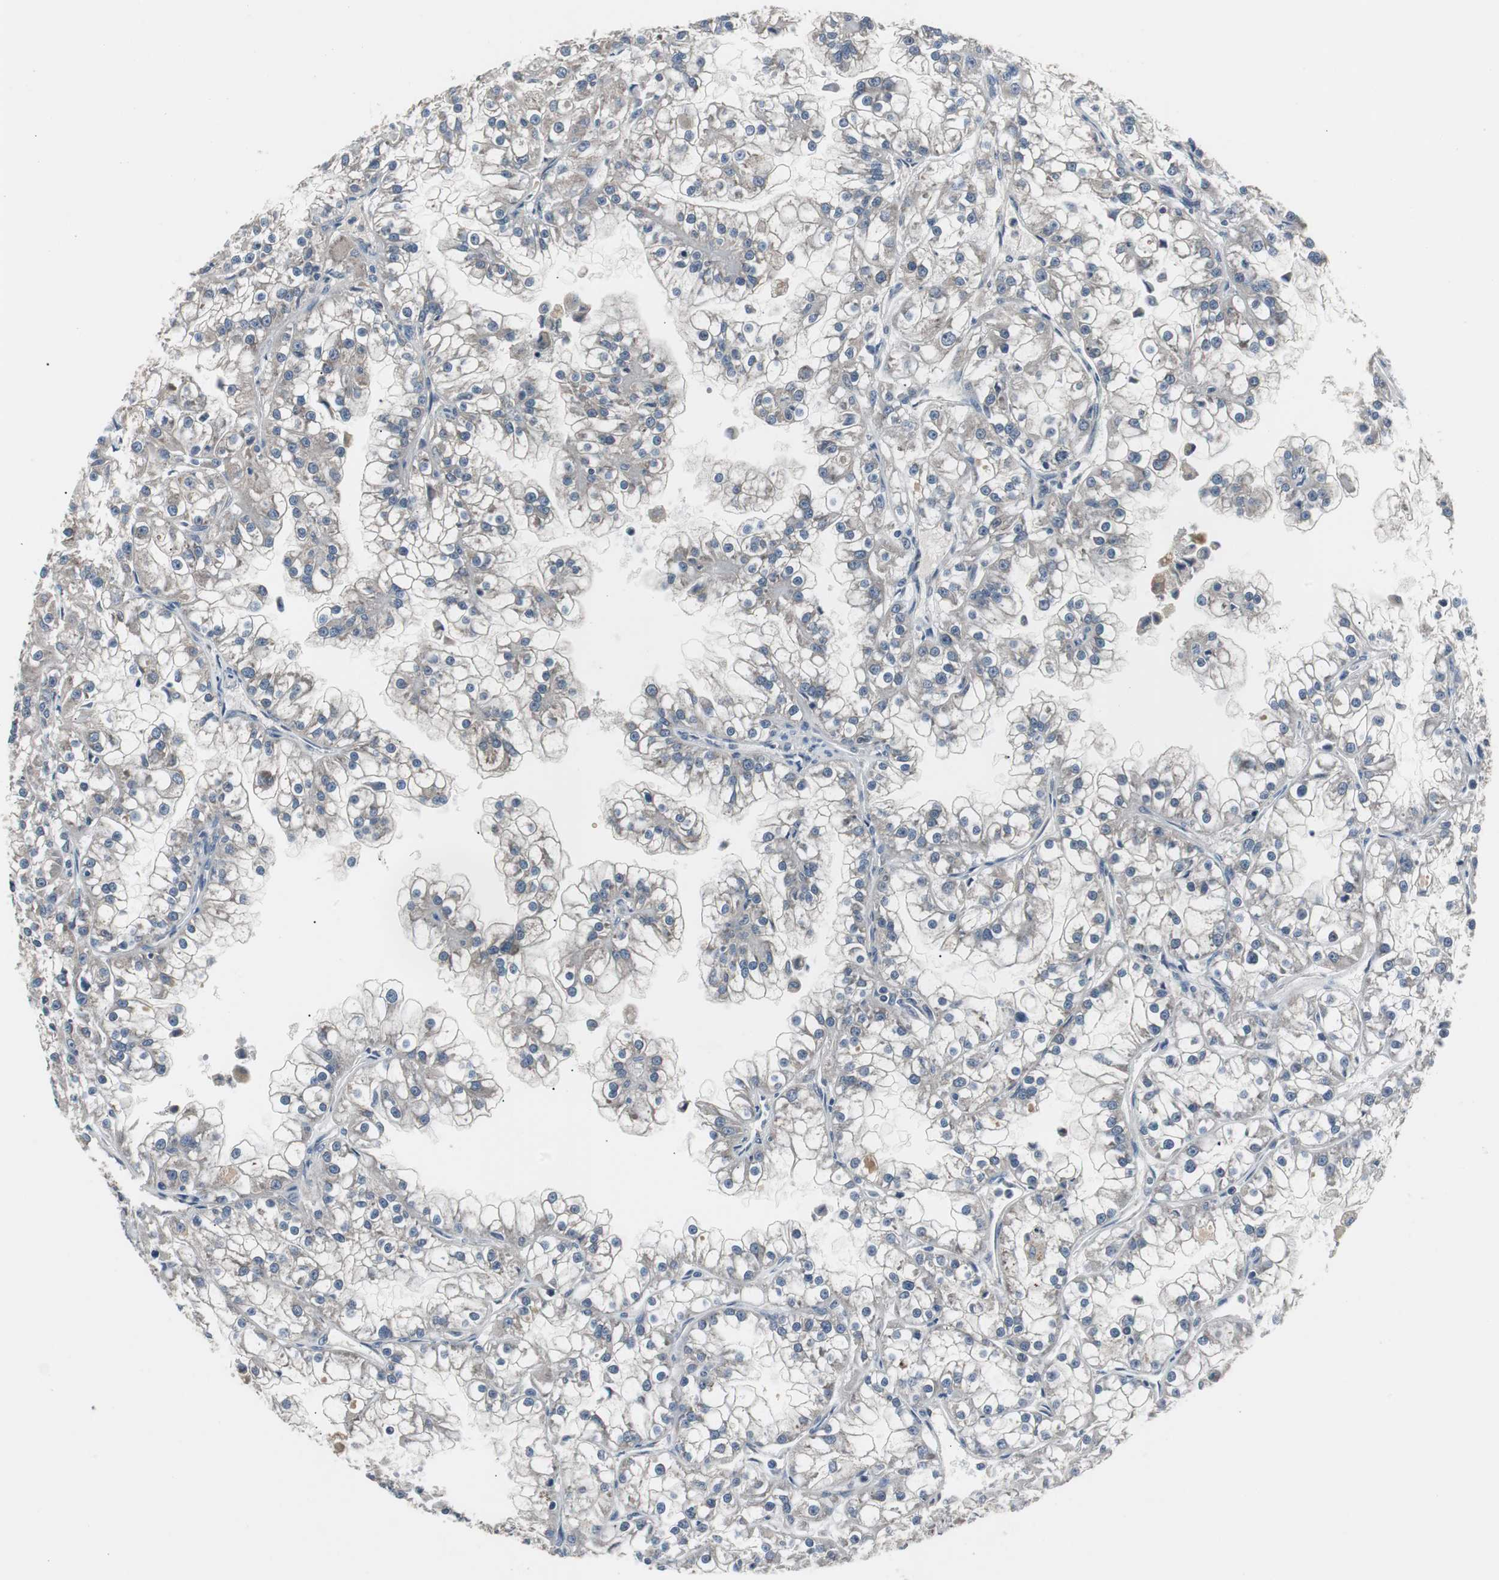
{"staining": {"intensity": "weak", "quantity": "<25%", "location": "cytoplasmic/membranous"}, "tissue": "renal cancer", "cell_type": "Tumor cells", "image_type": "cancer", "snomed": [{"axis": "morphology", "description": "Adenocarcinoma, NOS"}, {"axis": "topography", "description": "Kidney"}], "caption": "An immunohistochemistry histopathology image of renal cancer is shown. There is no staining in tumor cells of renal cancer.", "gene": "ZMPSTE24", "patient": {"sex": "female", "age": 52}}